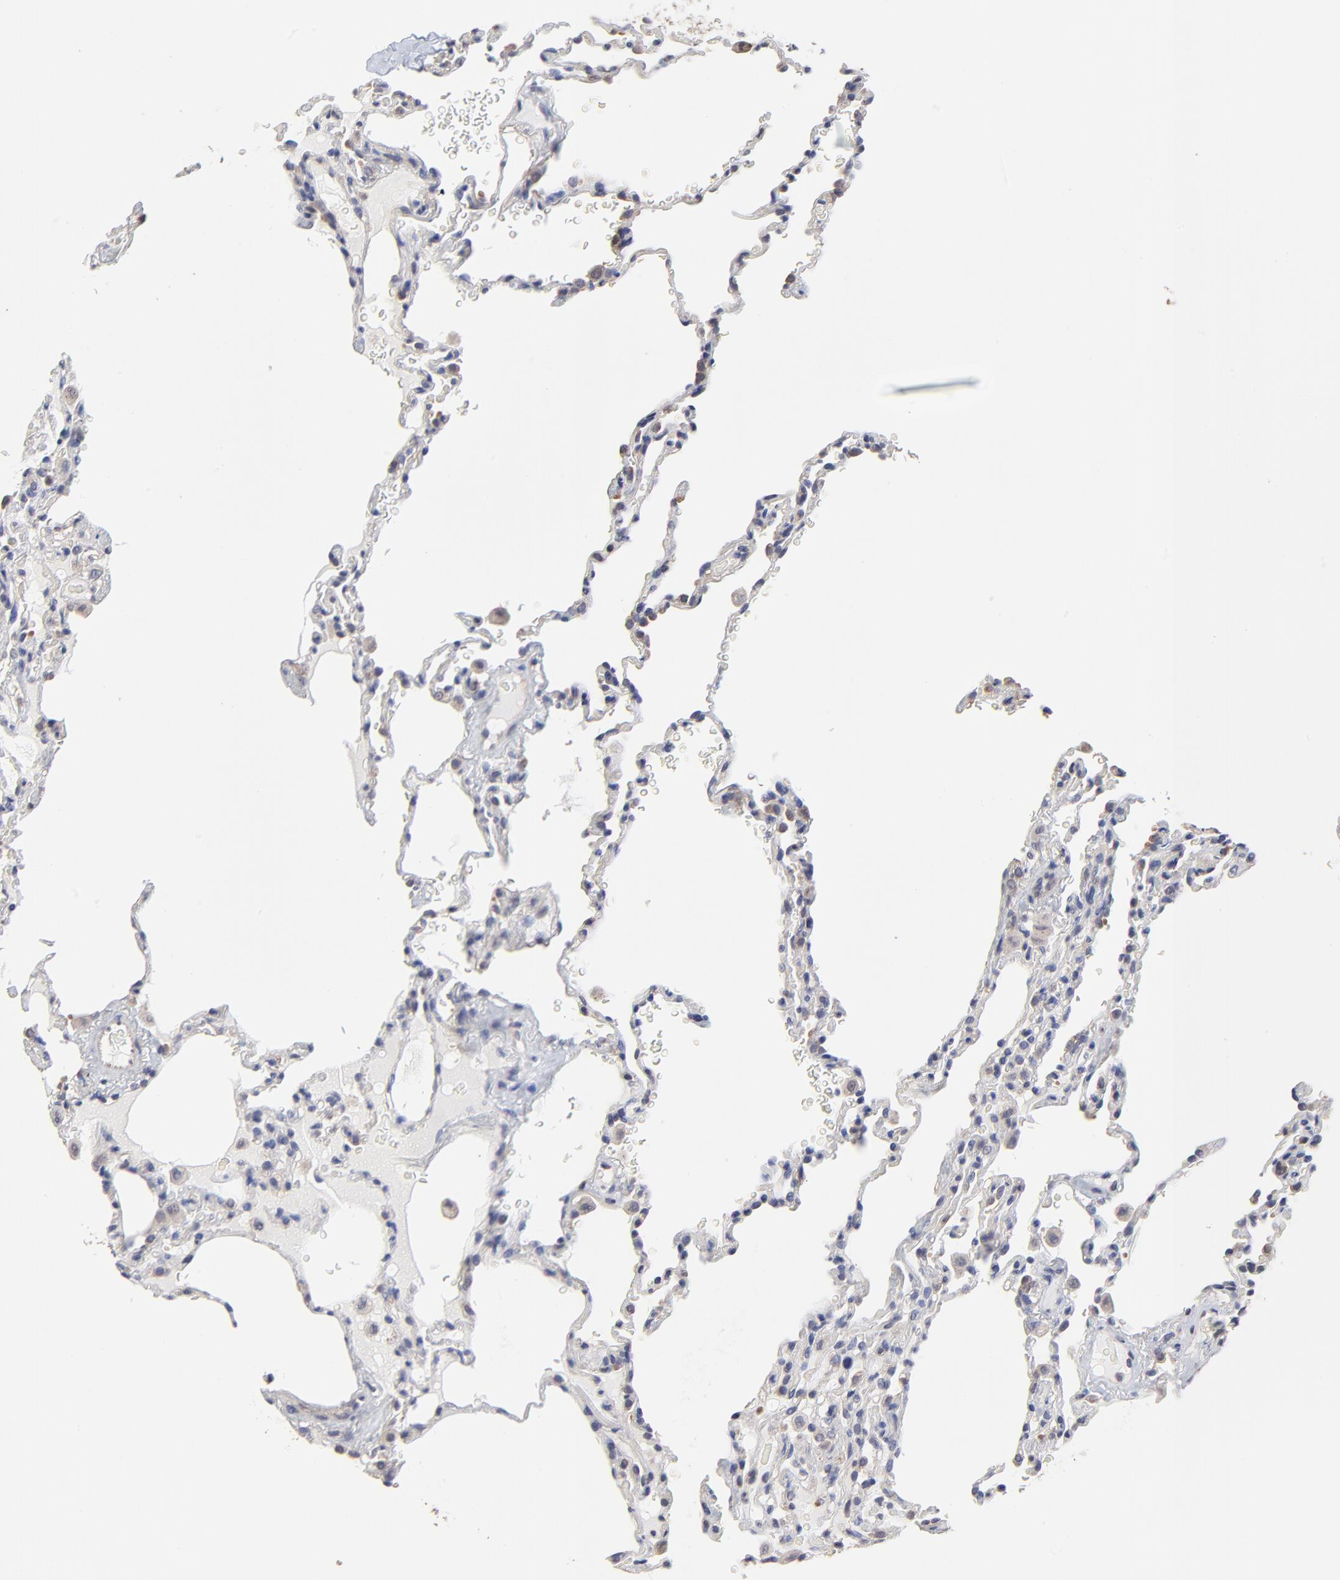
{"staining": {"intensity": "negative", "quantity": "none", "location": "none"}, "tissue": "lung", "cell_type": "Alveolar cells", "image_type": "normal", "snomed": [{"axis": "morphology", "description": "Normal tissue, NOS"}, {"axis": "topography", "description": "Lung"}], "caption": "DAB immunohistochemical staining of normal lung exhibits no significant staining in alveolar cells.", "gene": "CCT2", "patient": {"sex": "male", "age": 59}}